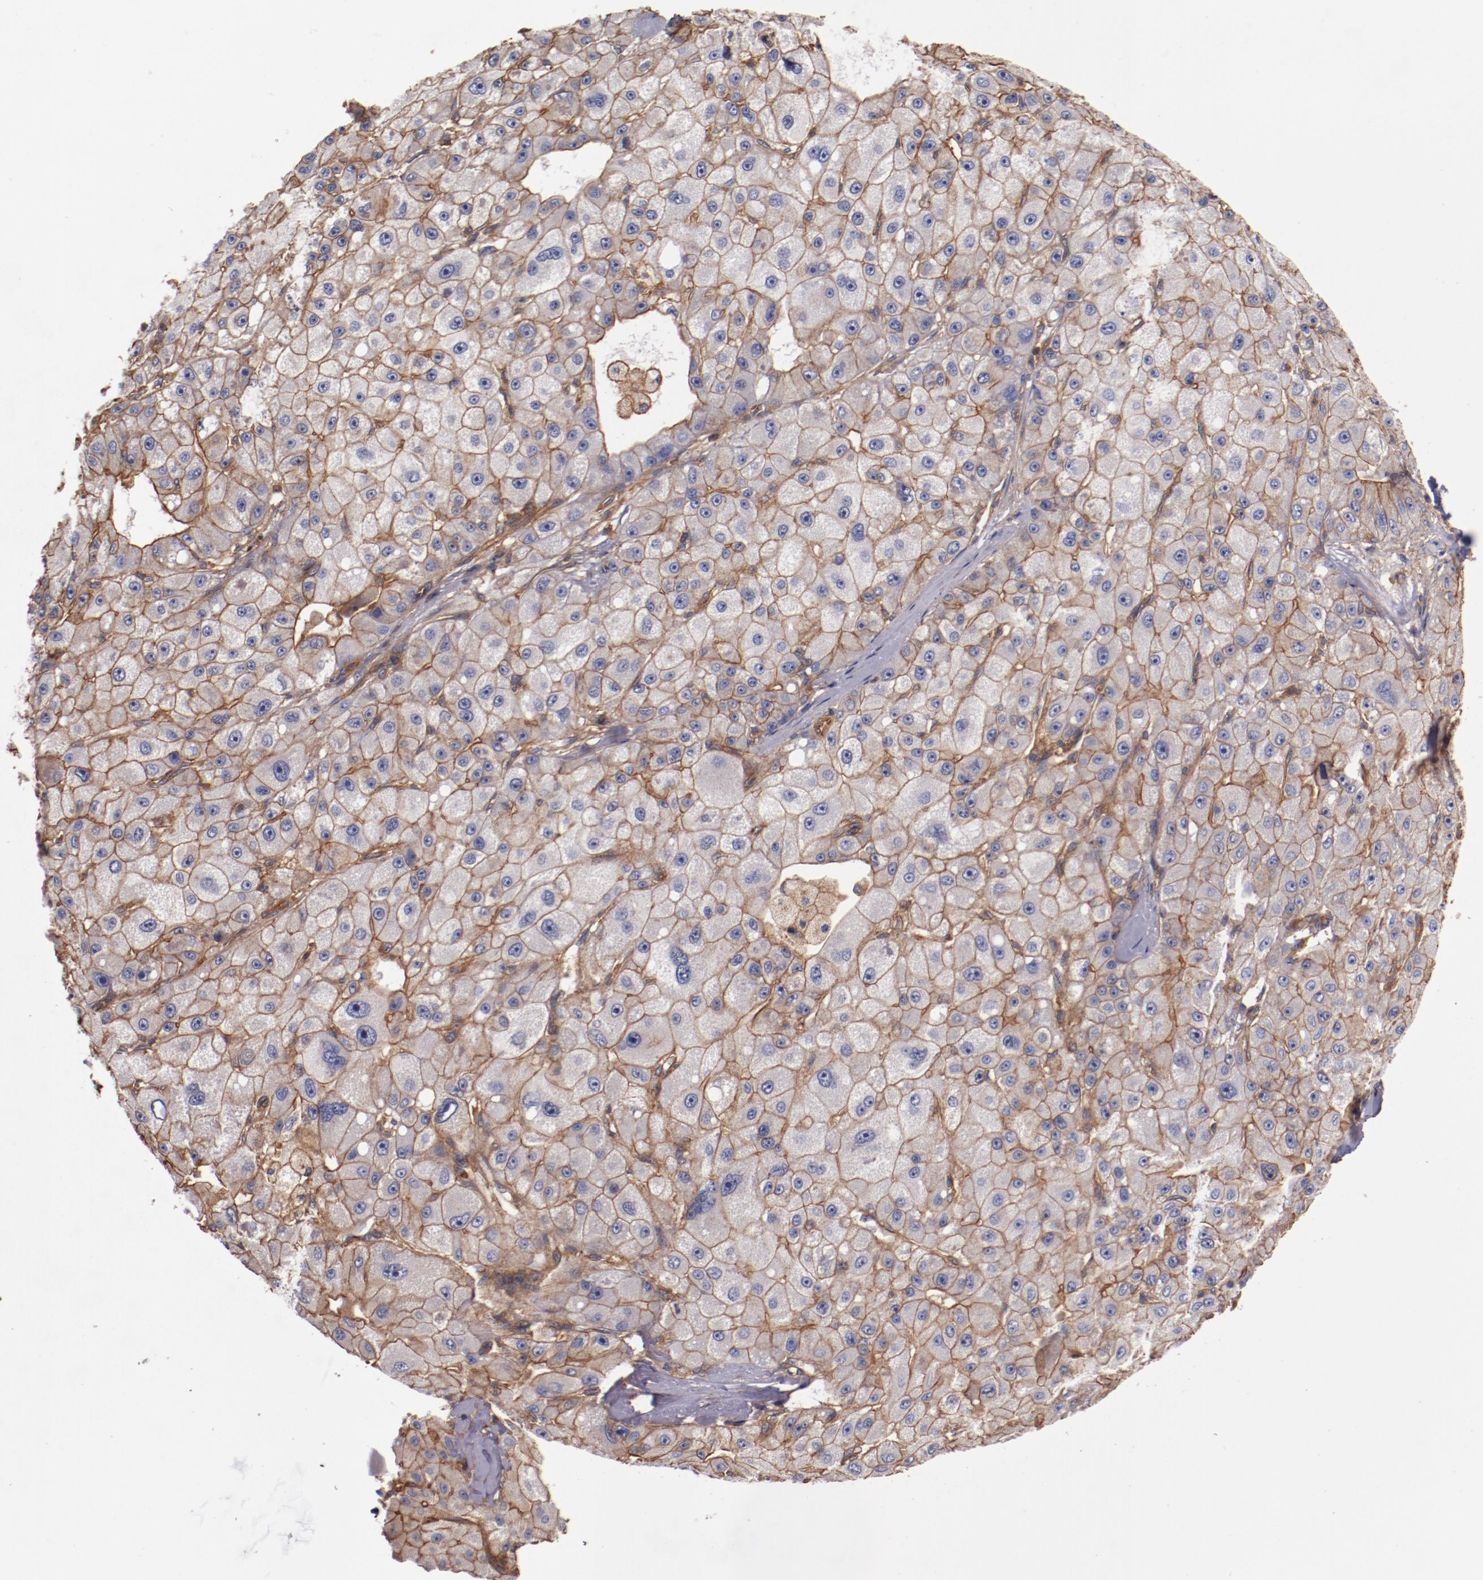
{"staining": {"intensity": "weak", "quantity": ">75%", "location": "cytoplasmic/membranous"}, "tissue": "liver cancer", "cell_type": "Tumor cells", "image_type": "cancer", "snomed": [{"axis": "morphology", "description": "Carcinoma, Hepatocellular, NOS"}, {"axis": "topography", "description": "Liver"}], "caption": "Liver hepatocellular carcinoma tissue shows weak cytoplasmic/membranous staining in approximately >75% of tumor cells", "gene": "TMOD3", "patient": {"sex": "male", "age": 80}}